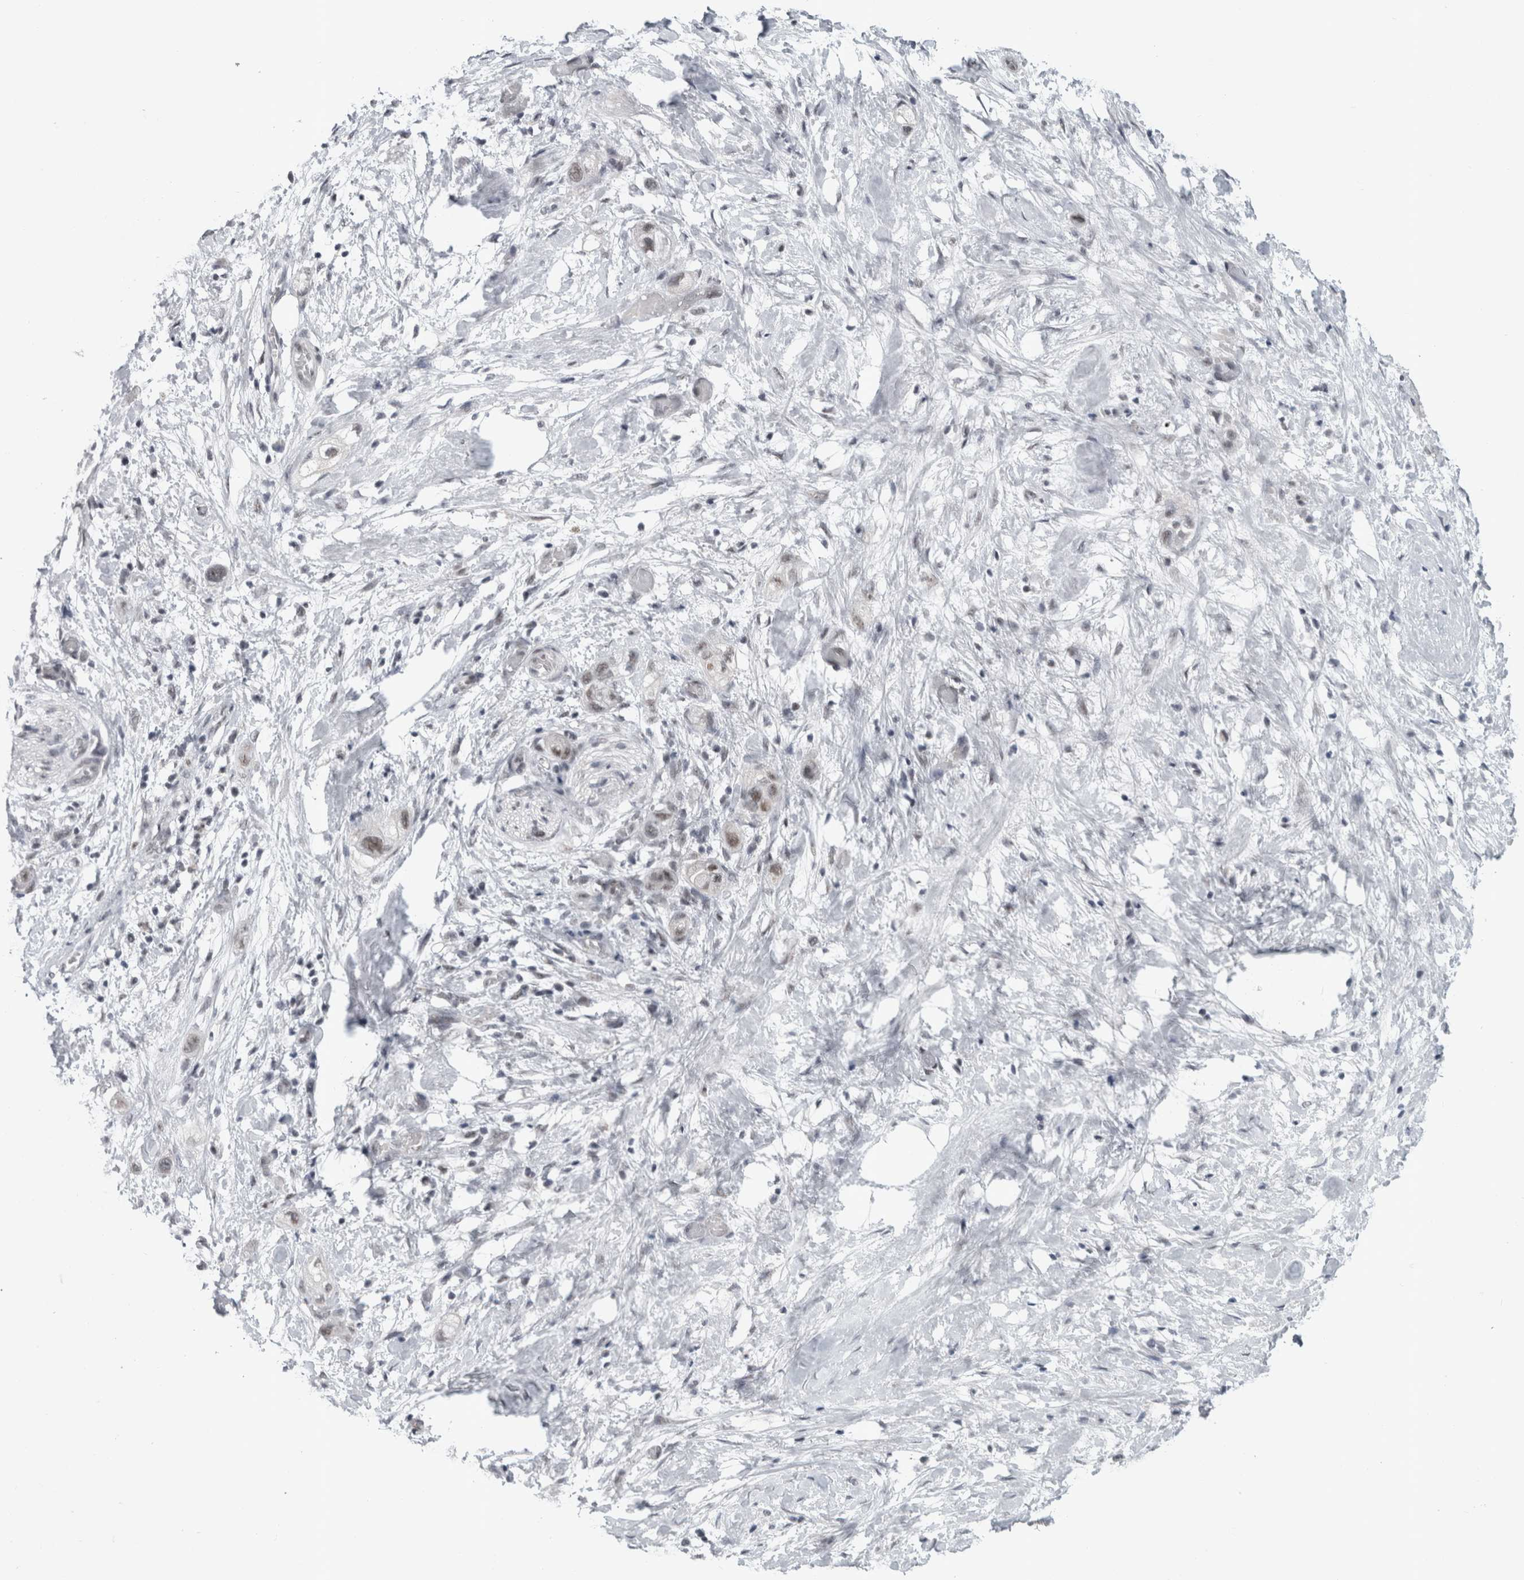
{"staining": {"intensity": "weak", "quantity": "<25%", "location": "nuclear"}, "tissue": "stomach cancer", "cell_type": "Tumor cells", "image_type": "cancer", "snomed": [{"axis": "morphology", "description": "Adenocarcinoma, NOS"}, {"axis": "topography", "description": "Stomach"}, {"axis": "topography", "description": "Stomach, lower"}], "caption": "There is no significant positivity in tumor cells of stomach cancer (adenocarcinoma). The staining is performed using DAB brown chromogen with nuclei counter-stained in using hematoxylin.", "gene": "ARID4B", "patient": {"sex": "female", "age": 48}}